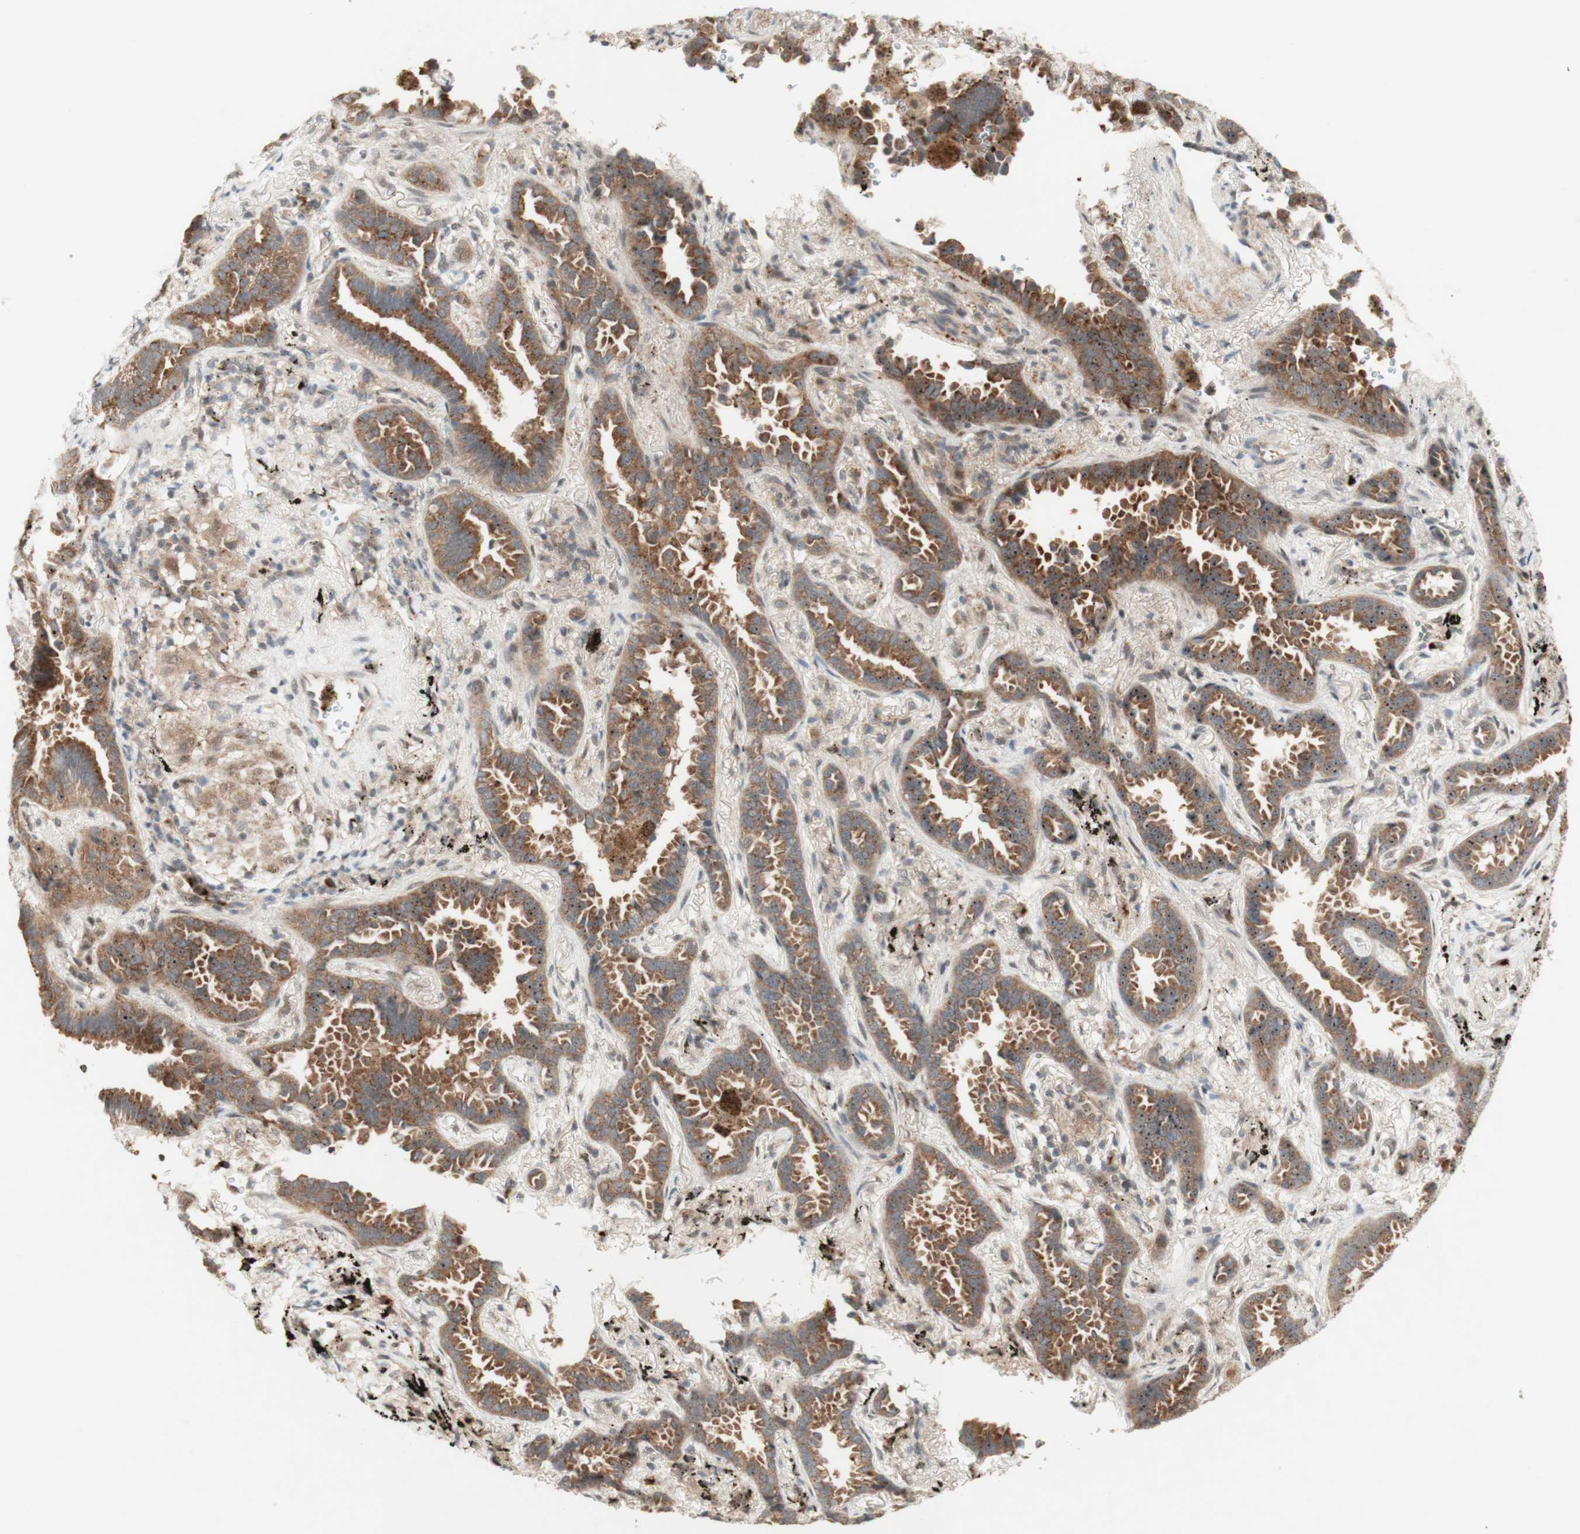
{"staining": {"intensity": "moderate", "quantity": ">75%", "location": "cytoplasmic/membranous"}, "tissue": "lung cancer", "cell_type": "Tumor cells", "image_type": "cancer", "snomed": [{"axis": "morphology", "description": "Normal tissue, NOS"}, {"axis": "morphology", "description": "Adenocarcinoma, NOS"}, {"axis": "topography", "description": "Lung"}], "caption": "There is medium levels of moderate cytoplasmic/membranous positivity in tumor cells of lung cancer (adenocarcinoma), as demonstrated by immunohistochemical staining (brown color).", "gene": "CYLD", "patient": {"sex": "male", "age": 59}}